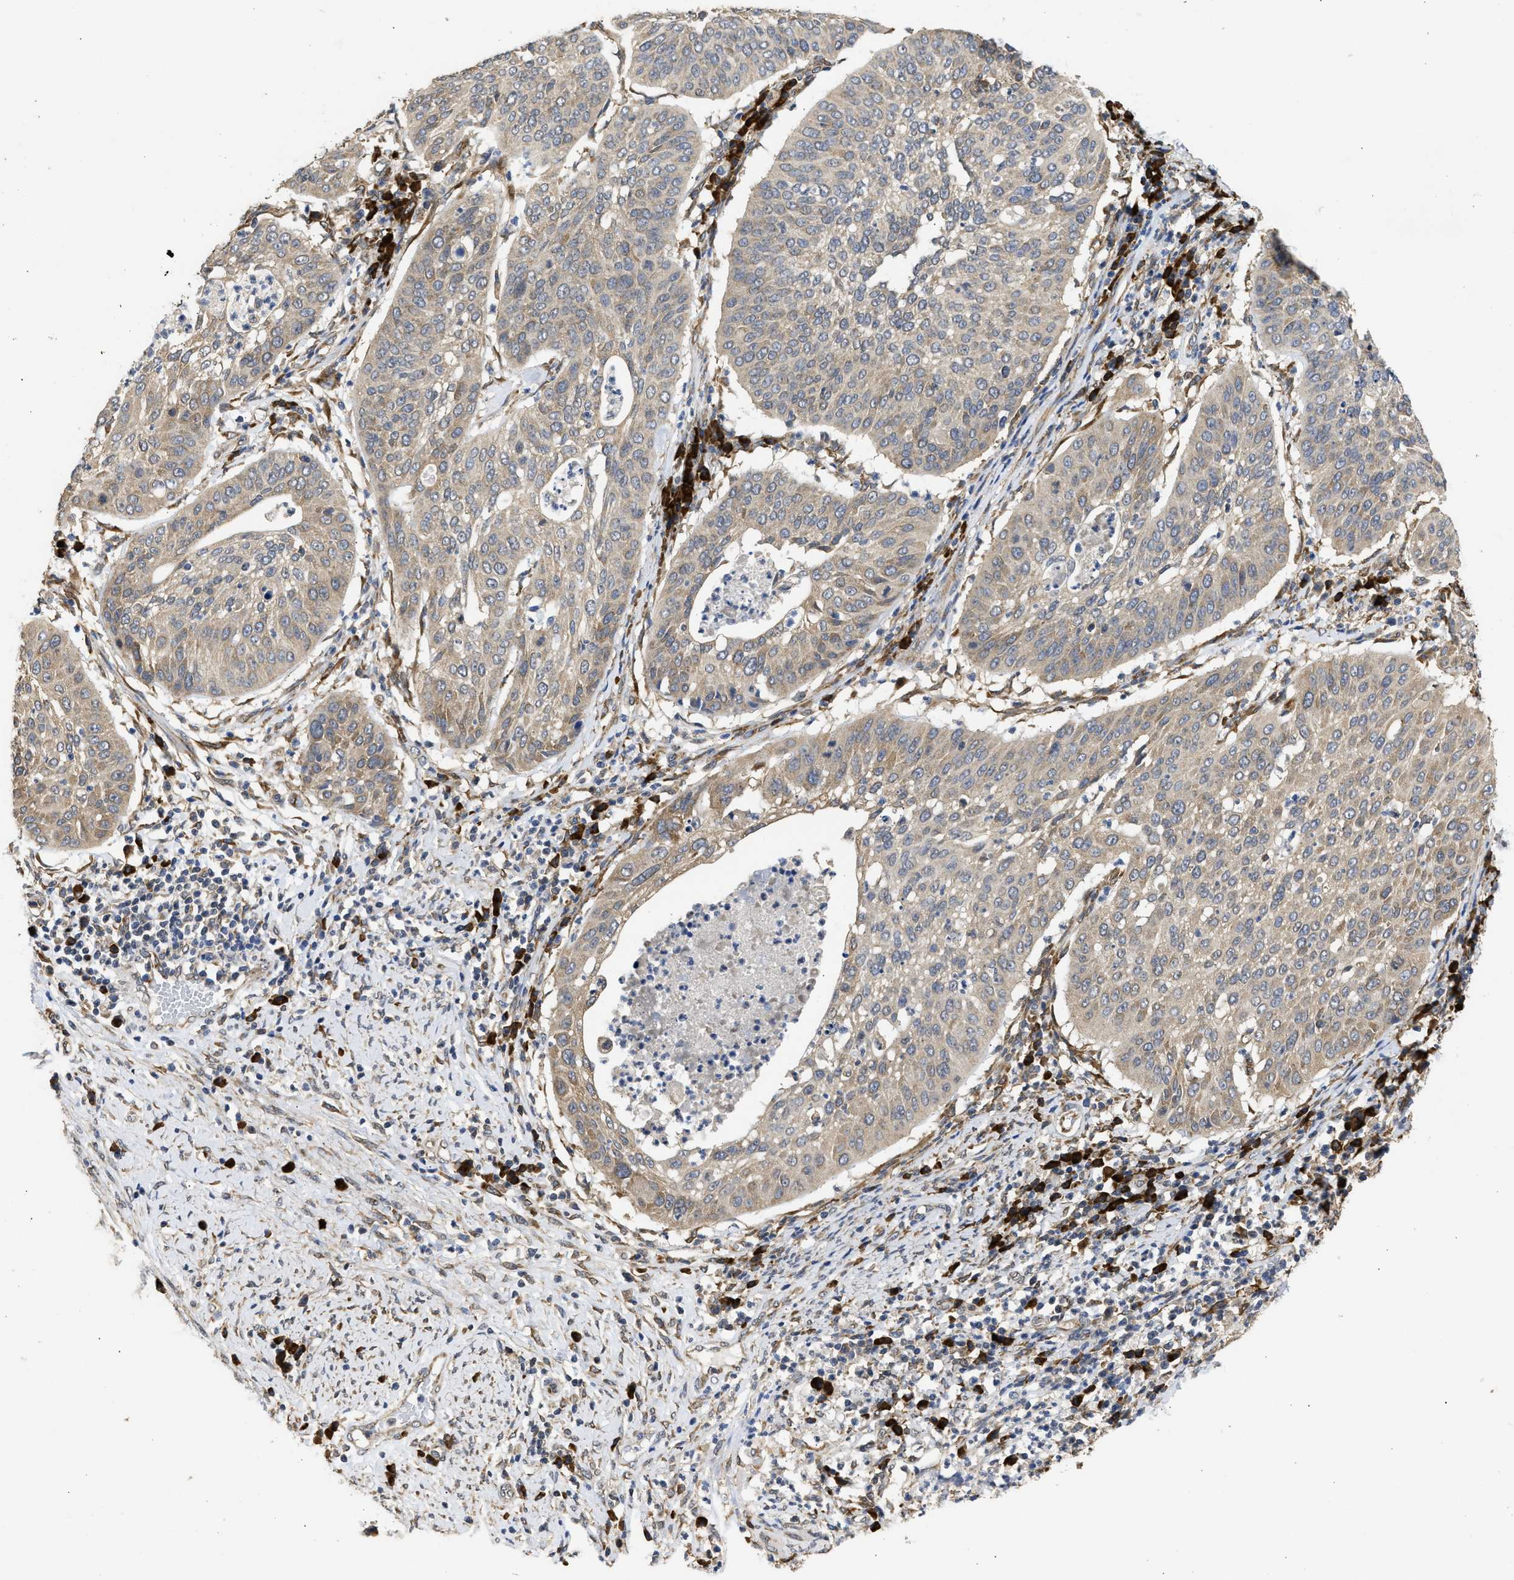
{"staining": {"intensity": "weak", "quantity": ">75%", "location": "cytoplasmic/membranous"}, "tissue": "cervical cancer", "cell_type": "Tumor cells", "image_type": "cancer", "snomed": [{"axis": "morphology", "description": "Normal tissue, NOS"}, {"axis": "morphology", "description": "Squamous cell carcinoma, NOS"}, {"axis": "topography", "description": "Cervix"}], "caption": "Immunohistochemistry (IHC) (DAB) staining of cervical cancer displays weak cytoplasmic/membranous protein positivity in about >75% of tumor cells.", "gene": "DNAJC1", "patient": {"sex": "female", "age": 39}}